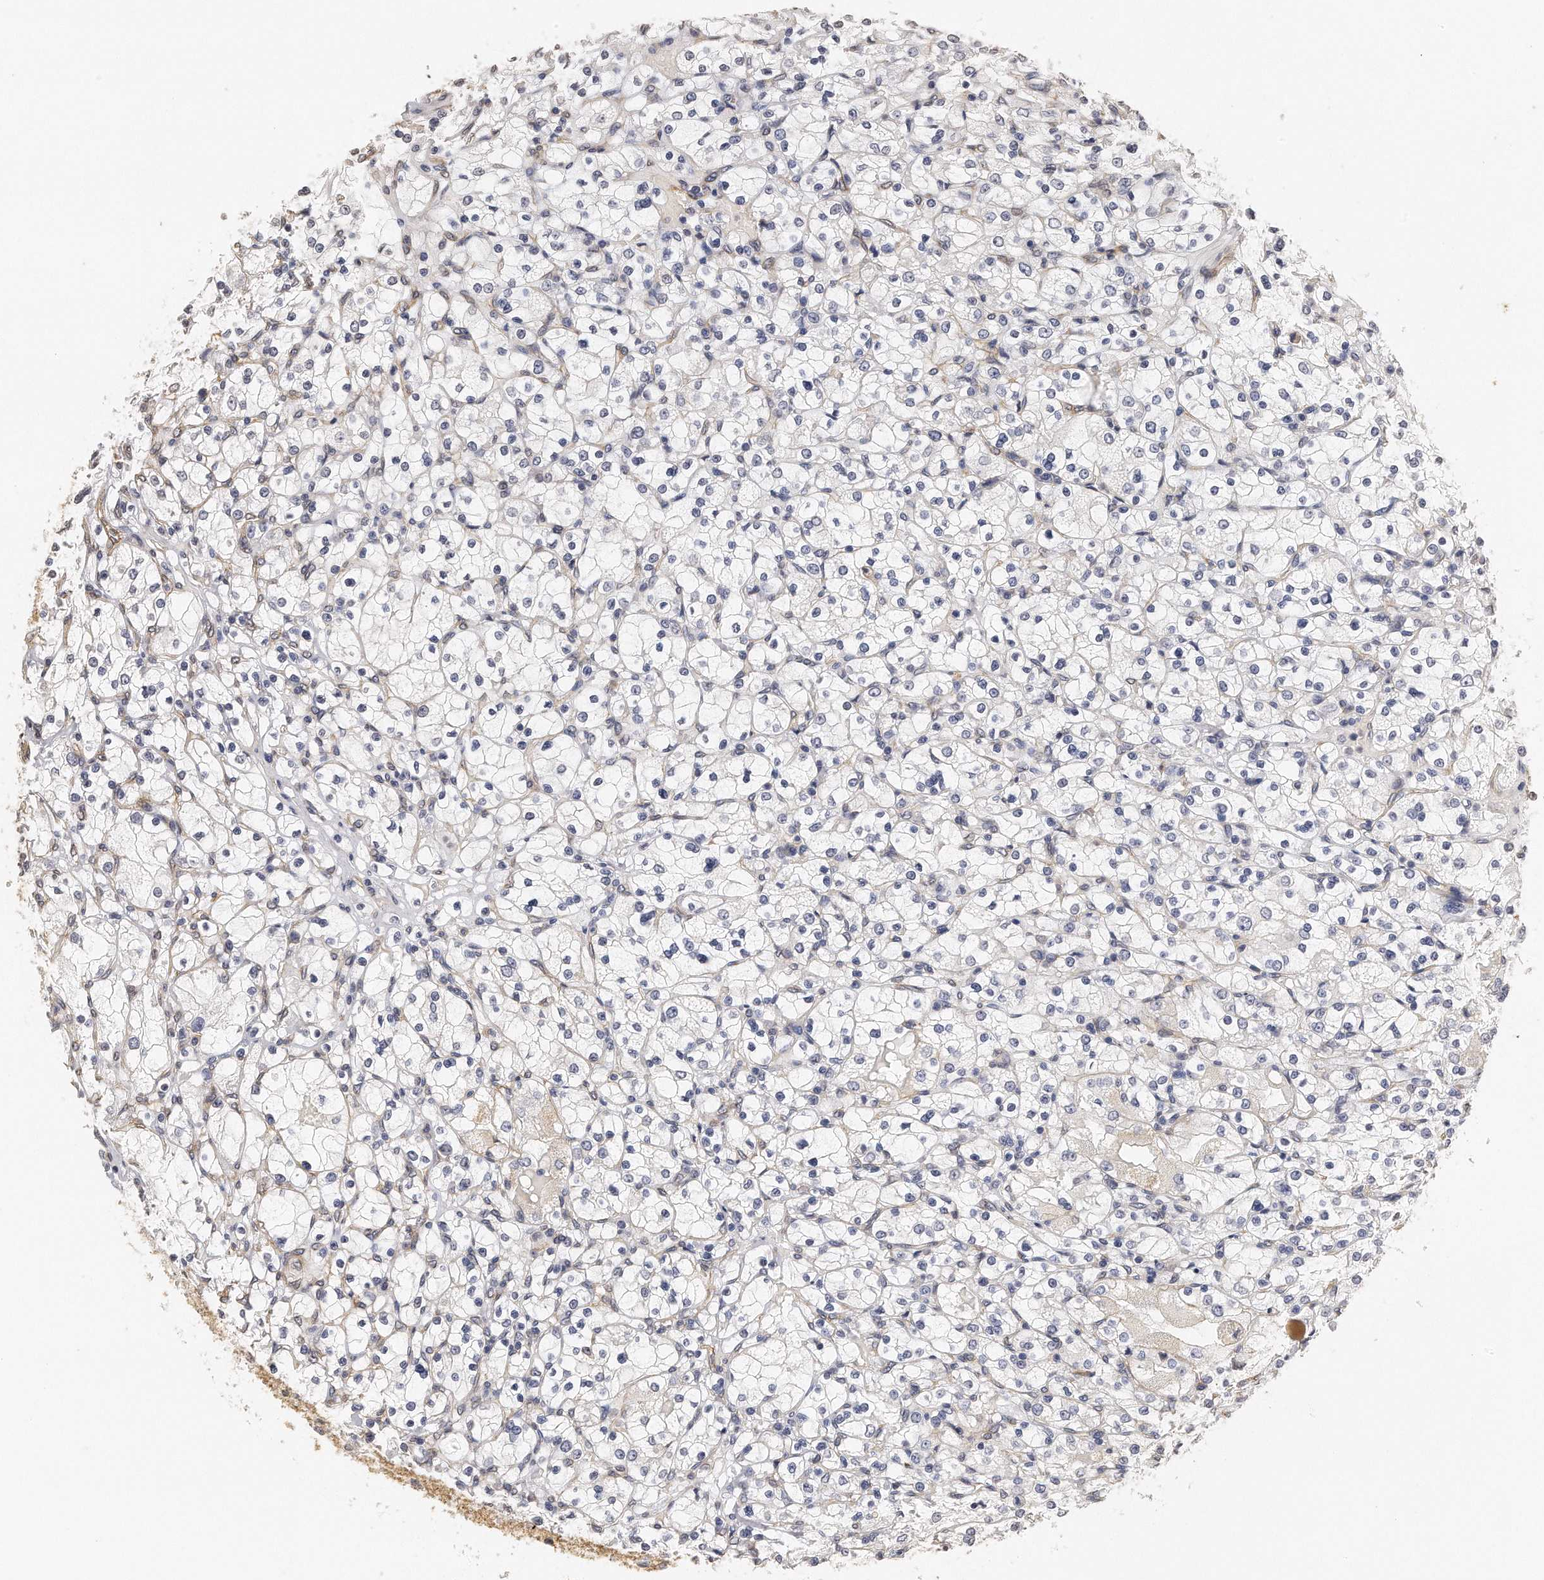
{"staining": {"intensity": "negative", "quantity": "none", "location": "none"}, "tissue": "renal cancer", "cell_type": "Tumor cells", "image_type": "cancer", "snomed": [{"axis": "morphology", "description": "Adenocarcinoma, NOS"}, {"axis": "topography", "description": "Kidney"}], "caption": "Renal cancer was stained to show a protein in brown. There is no significant positivity in tumor cells. (Stains: DAB immunohistochemistry with hematoxylin counter stain, Microscopy: brightfield microscopy at high magnification).", "gene": "CHST7", "patient": {"sex": "female", "age": 83}}